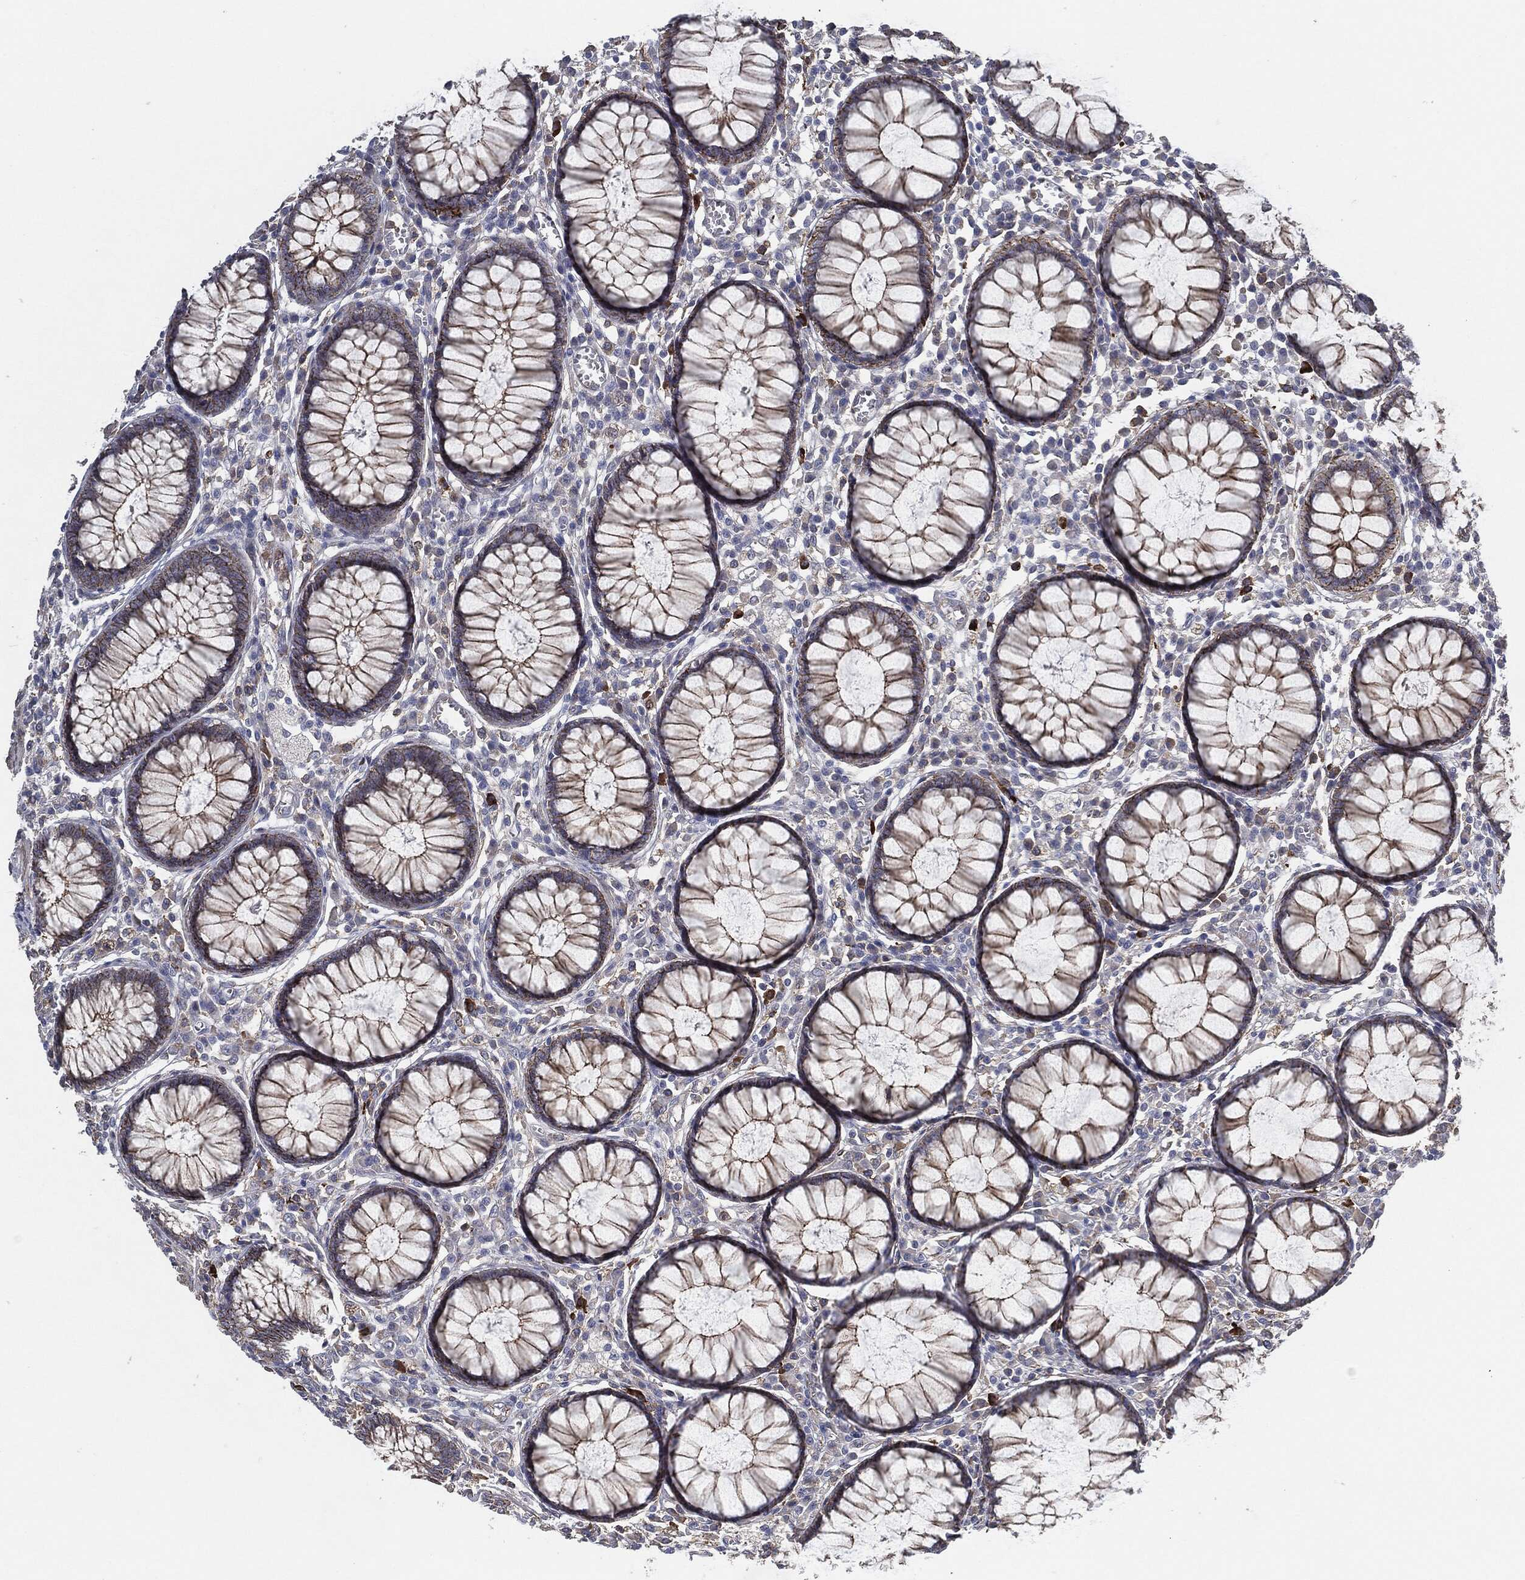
{"staining": {"intensity": "negative", "quantity": "none", "location": "none"}, "tissue": "colon", "cell_type": "Endothelial cells", "image_type": "normal", "snomed": [{"axis": "morphology", "description": "Normal tissue, NOS"}, {"axis": "topography", "description": "Colon"}], "caption": "This image is of benign colon stained with immunohistochemistry (IHC) to label a protein in brown with the nuclei are counter-stained blue. There is no staining in endothelial cells.", "gene": "SVIL", "patient": {"sex": "male", "age": 65}}